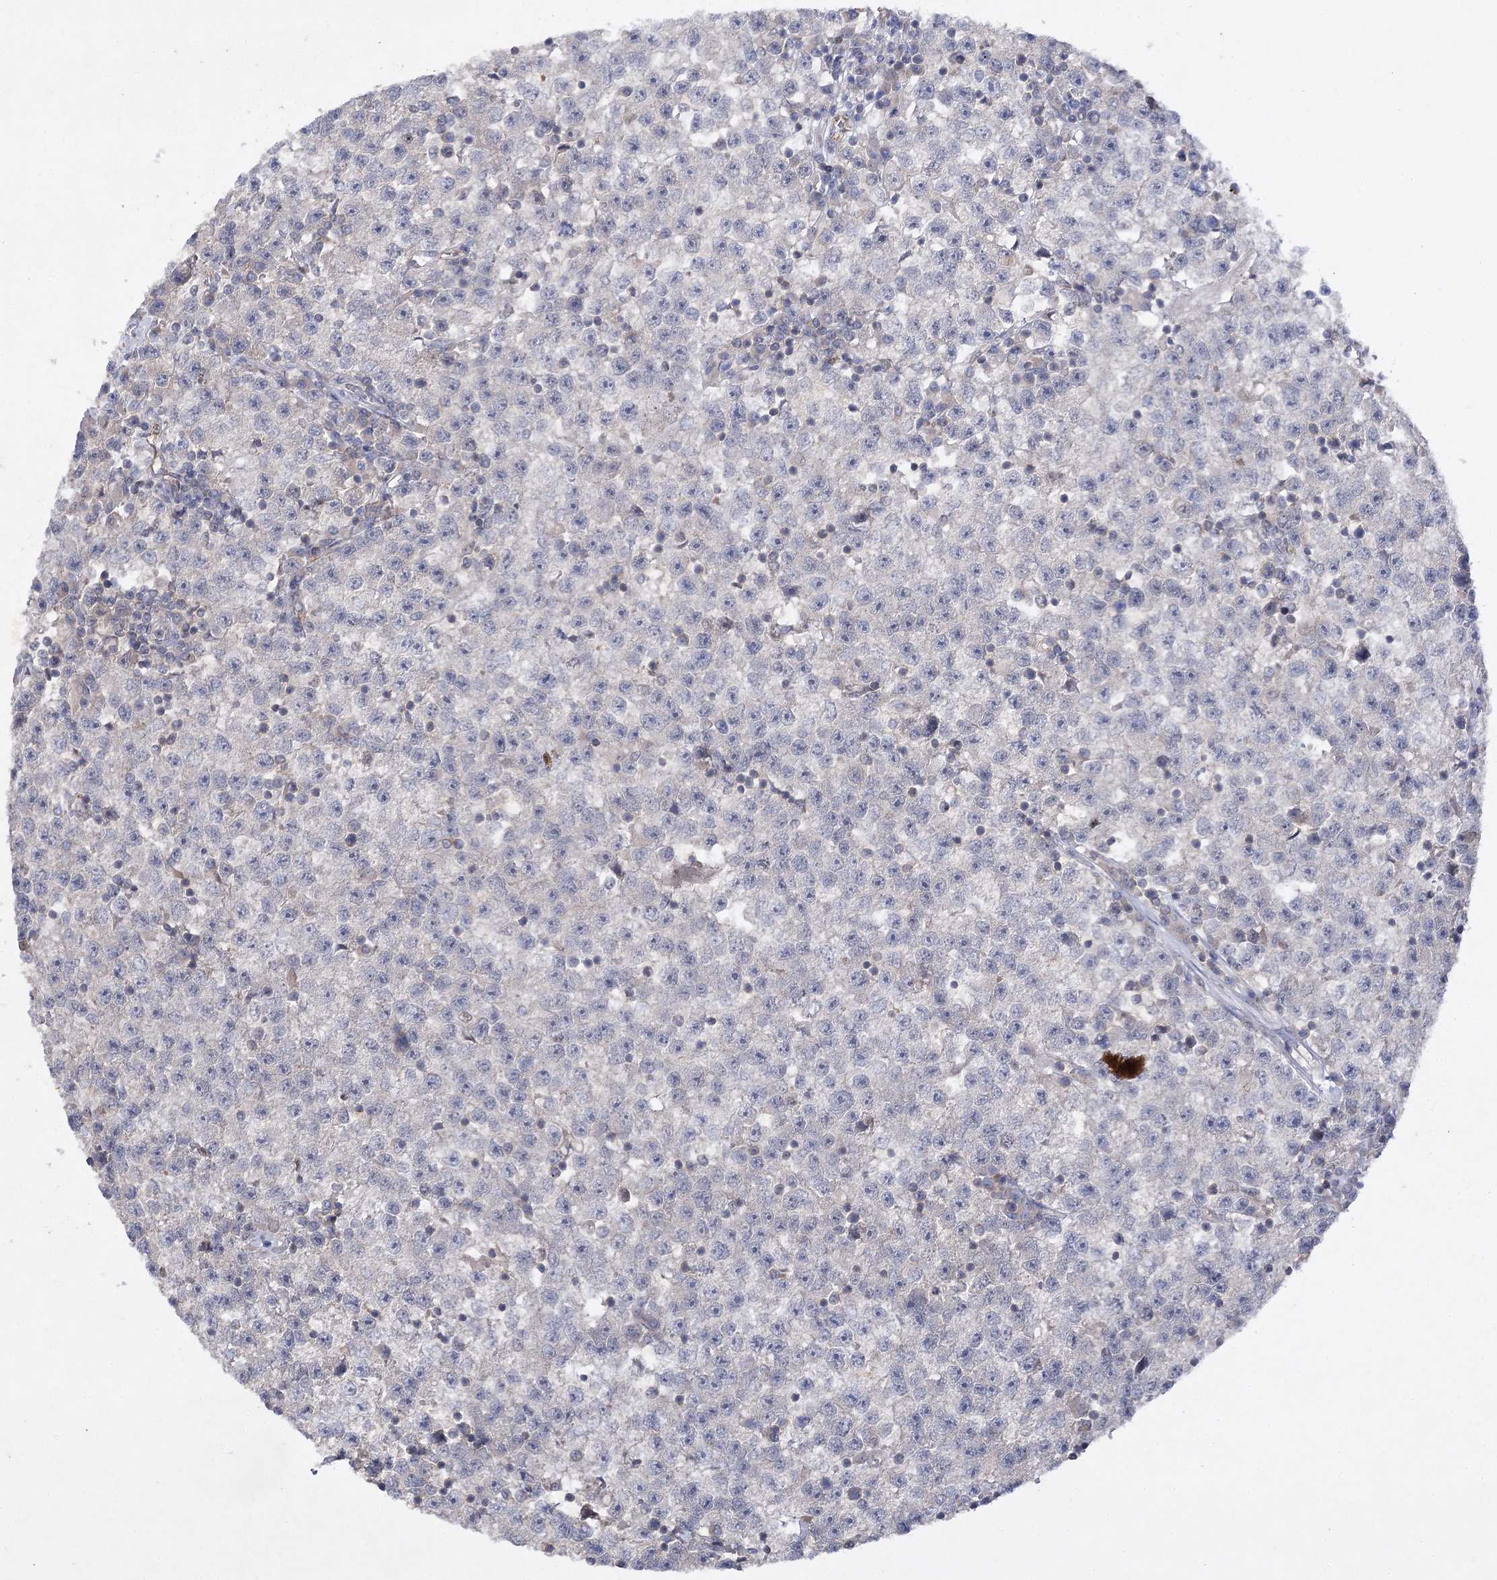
{"staining": {"intensity": "negative", "quantity": "none", "location": "none"}, "tissue": "testis cancer", "cell_type": "Tumor cells", "image_type": "cancer", "snomed": [{"axis": "morphology", "description": "Seminoma, NOS"}, {"axis": "topography", "description": "Testis"}], "caption": "IHC photomicrograph of neoplastic tissue: human testis seminoma stained with DAB (3,3'-diaminobenzidine) demonstrates no significant protein expression in tumor cells.", "gene": "BCR", "patient": {"sex": "male", "age": 22}}